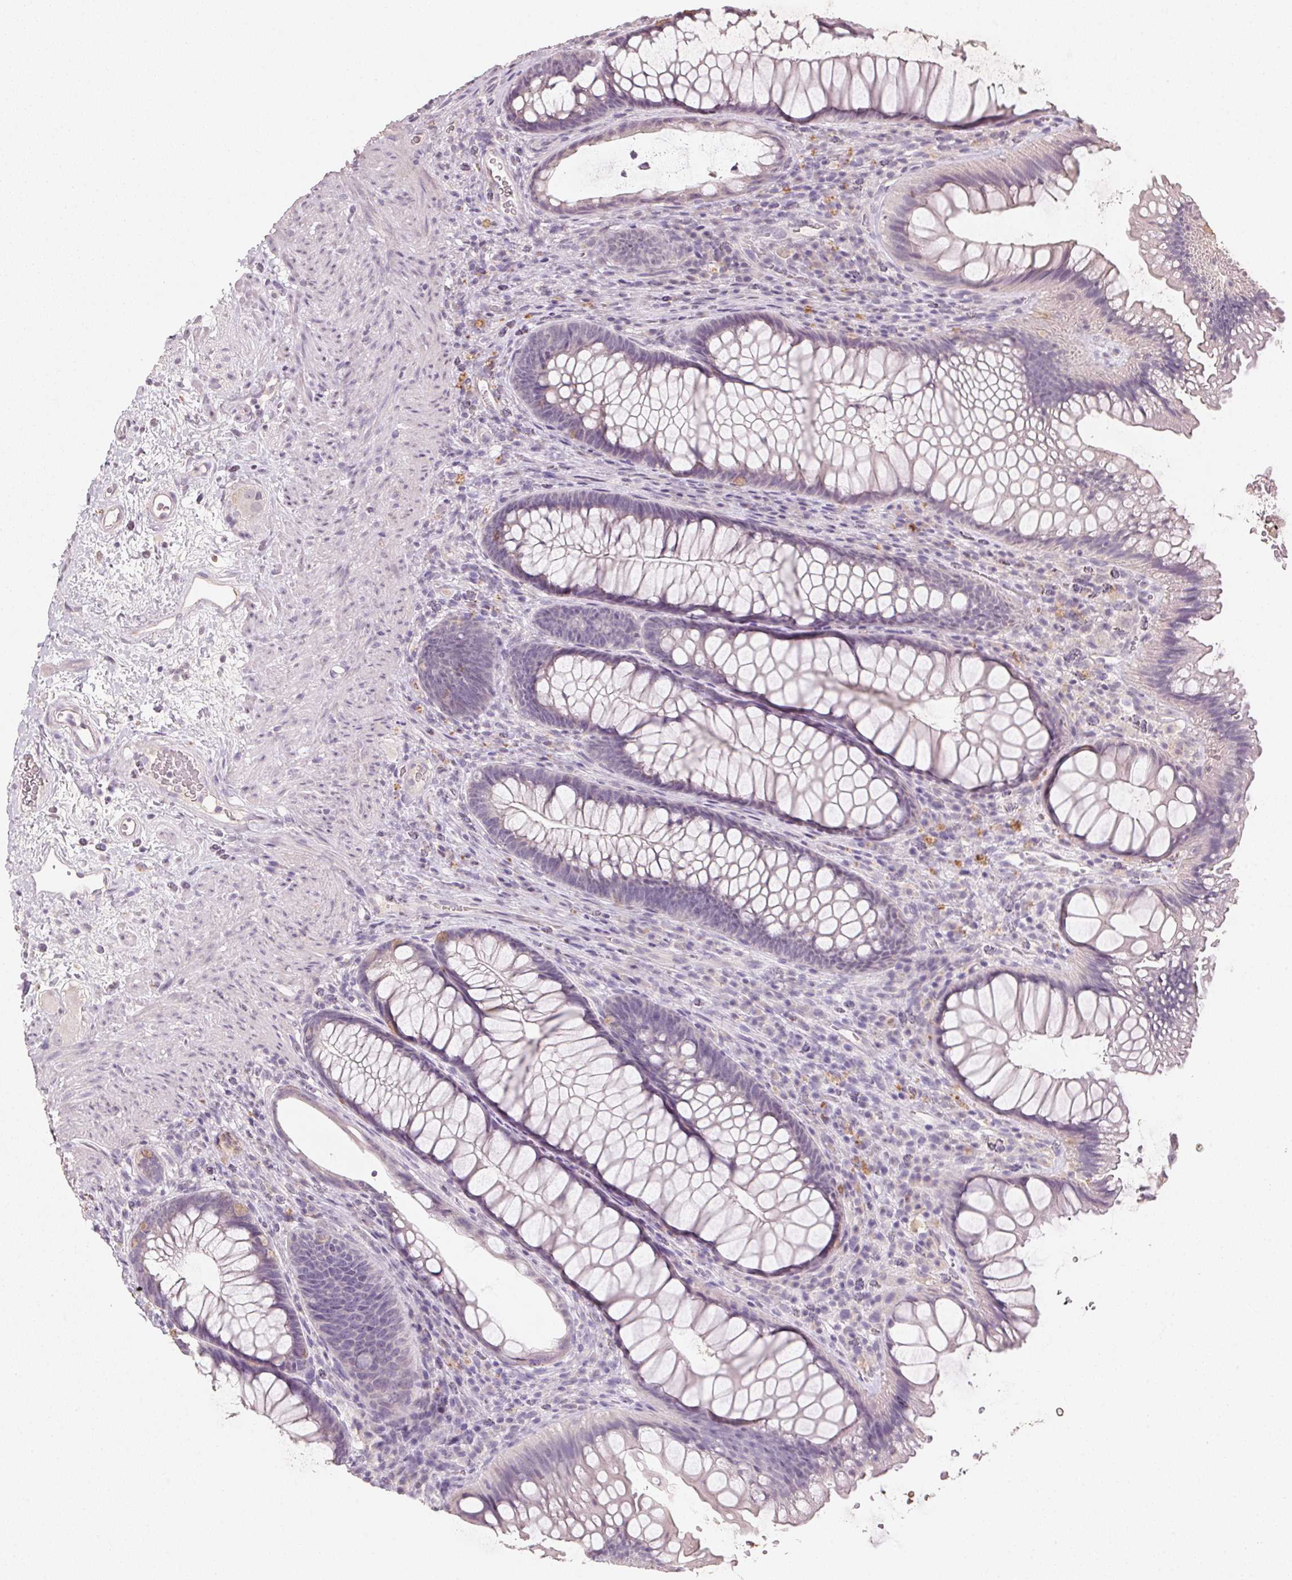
{"staining": {"intensity": "negative", "quantity": "none", "location": "none"}, "tissue": "rectum", "cell_type": "Glandular cells", "image_type": "normal", "snomed": [{"axis": "morphology", "description": "Normal tissue, NOS"}, {"axis": "topography", "description": "Smooth muscle"}, {"axis": "topography", "description": "Rectum"}], "caption": "DAB (3,3'-diaminobenzidine) immunohistochemical staining of unremarkable rectum shows no significant staining in glandular cells.", "gene": "CXCL5", "patient": {"sex": "male", "age": 53}}